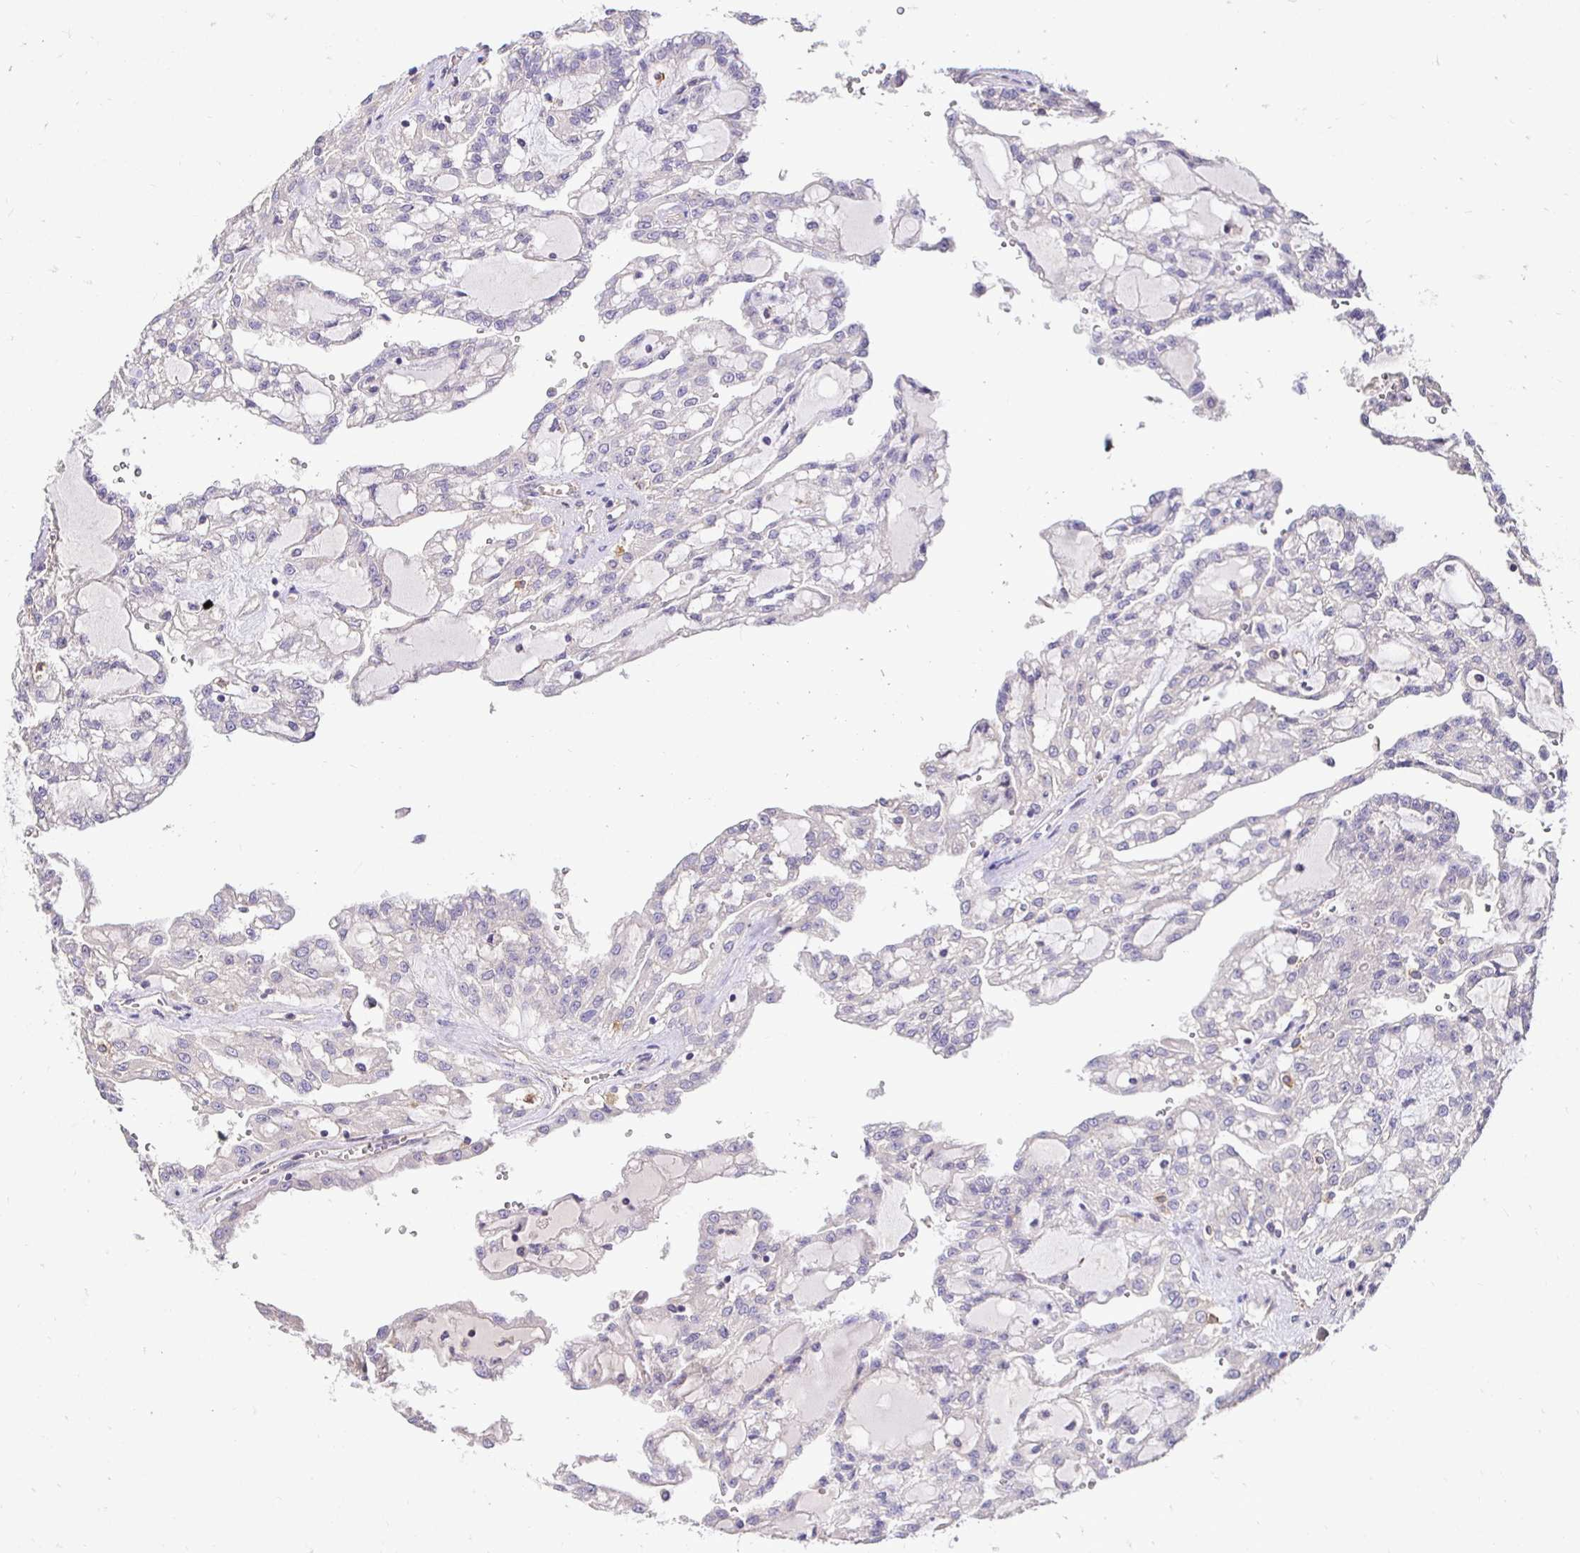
{"staining": {"intensity": "negative", "quantity": "none", "location": "none"}, "tissue": "renal cancer", "cell_type": "Tumor cells", "image_type": "cancer", "snomed": [{"axis": "morphology", "description": "Adenocarcinoma, NOS"}, {"axis": "topography", "description": "Kidney"}], "caption": "The immunohistochemistry (IHC) histopathology image has no significant positivity in tumor cells of adenocarcinoma (renal) tissue. (DAB (3,3'-diaminobenzidine) IHC visualized using brightfield microscopy, high magnification).", "gene": "SLC9A1", "patient": {"sex": "male", "age": 63}}